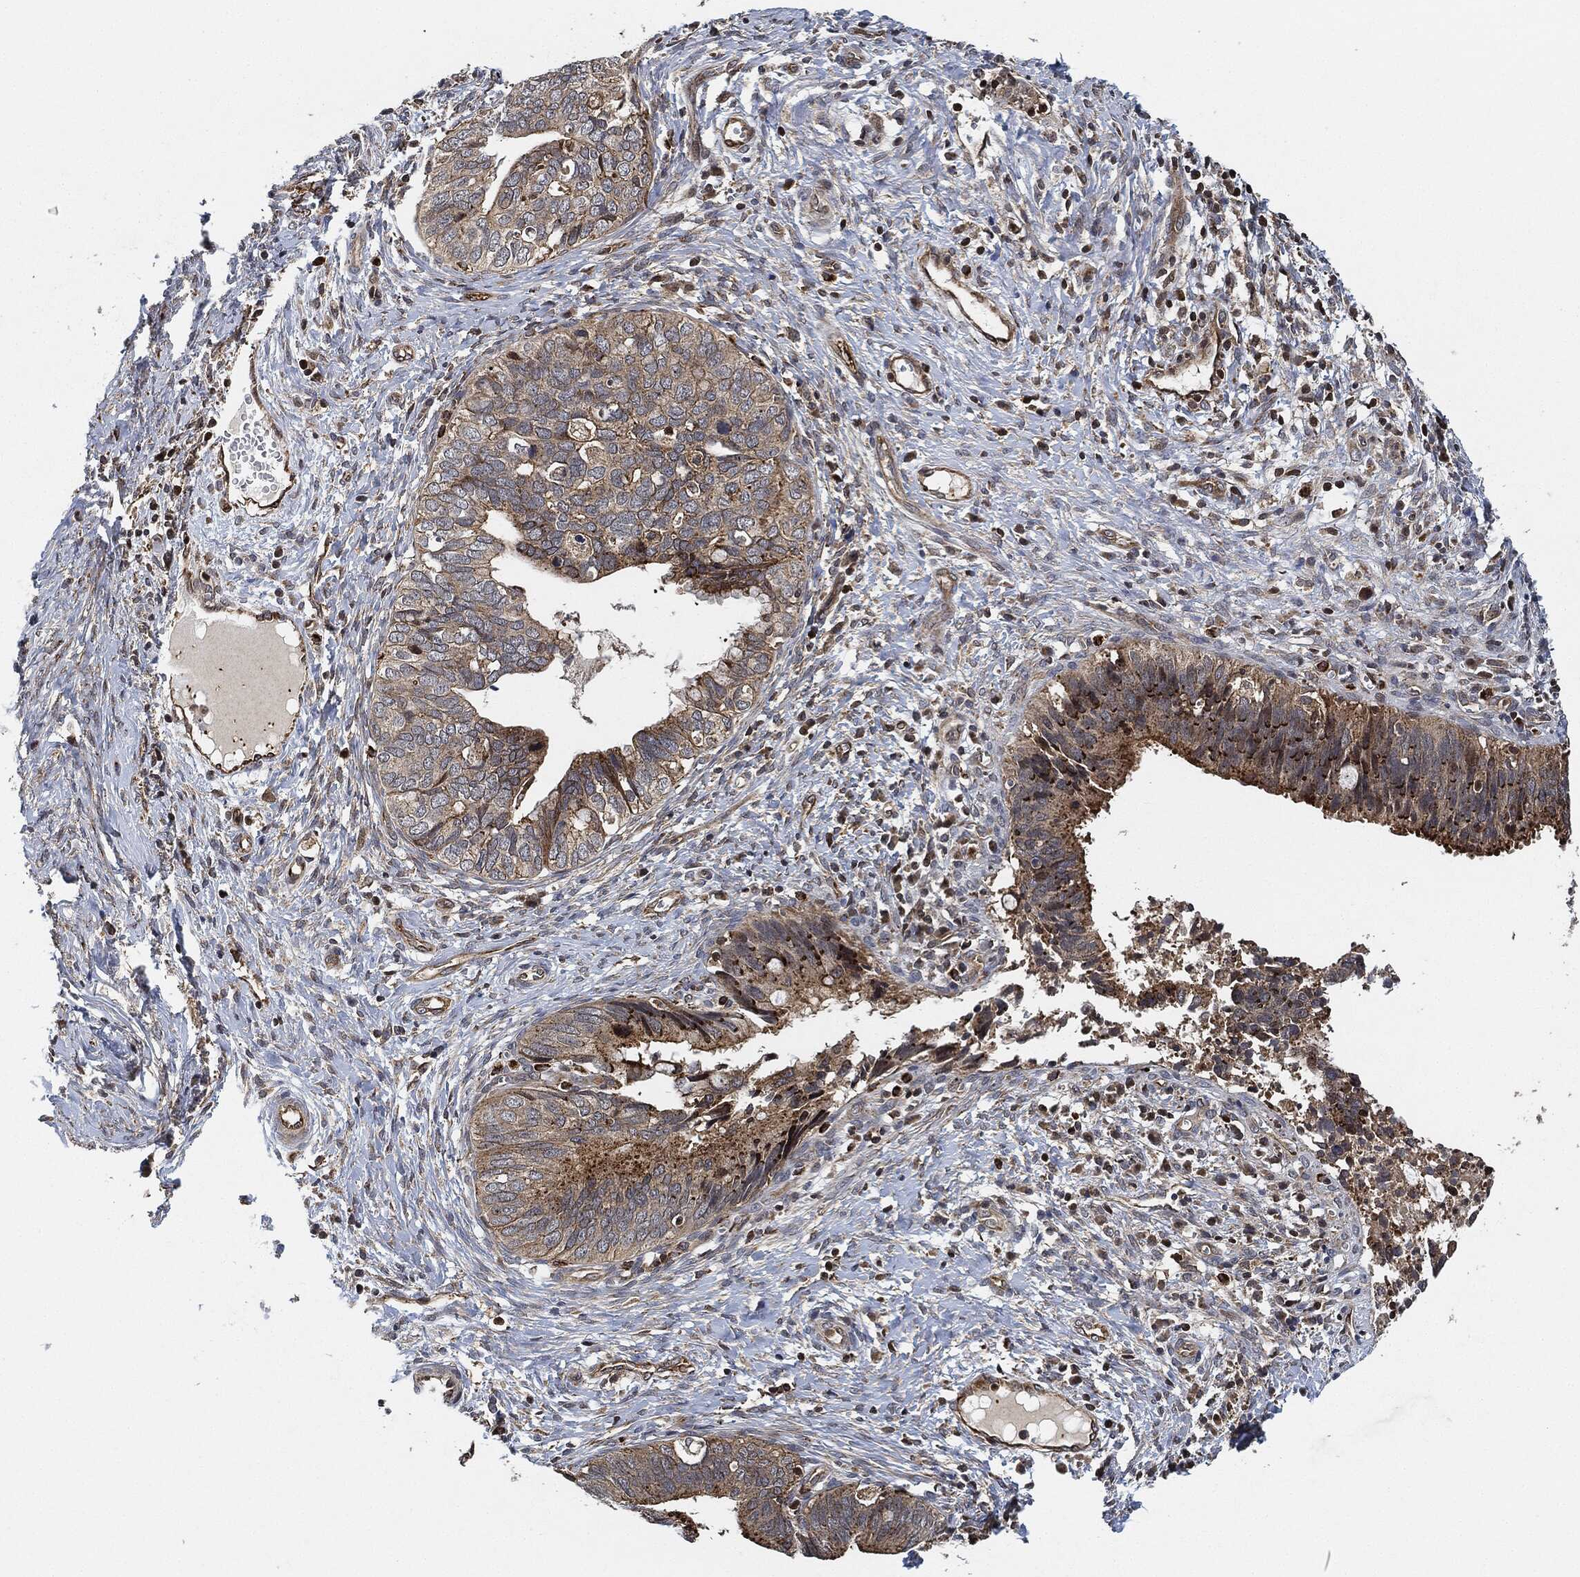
{"staining": {"intensity": "strong", "quantity": "25%-75%", "location": "cytoplasmic/membranous"}, "tissue": "cervical cancer", "cell_type": "Tumor cells", "image_type": "cancer", "snomed": [{"axis": "morphology", "description": "Adenocarcinoma, NOS"}, {"axis": "topography", "description": "Cervix"}], "caption": "Strong cytoplasmic/membranous staining is appreciated in about 25%-75% of tumor cells in cervical adenocarcinoma.", "gene": "MAP3K3", "patient": {"sex": "female", "age": 42}}